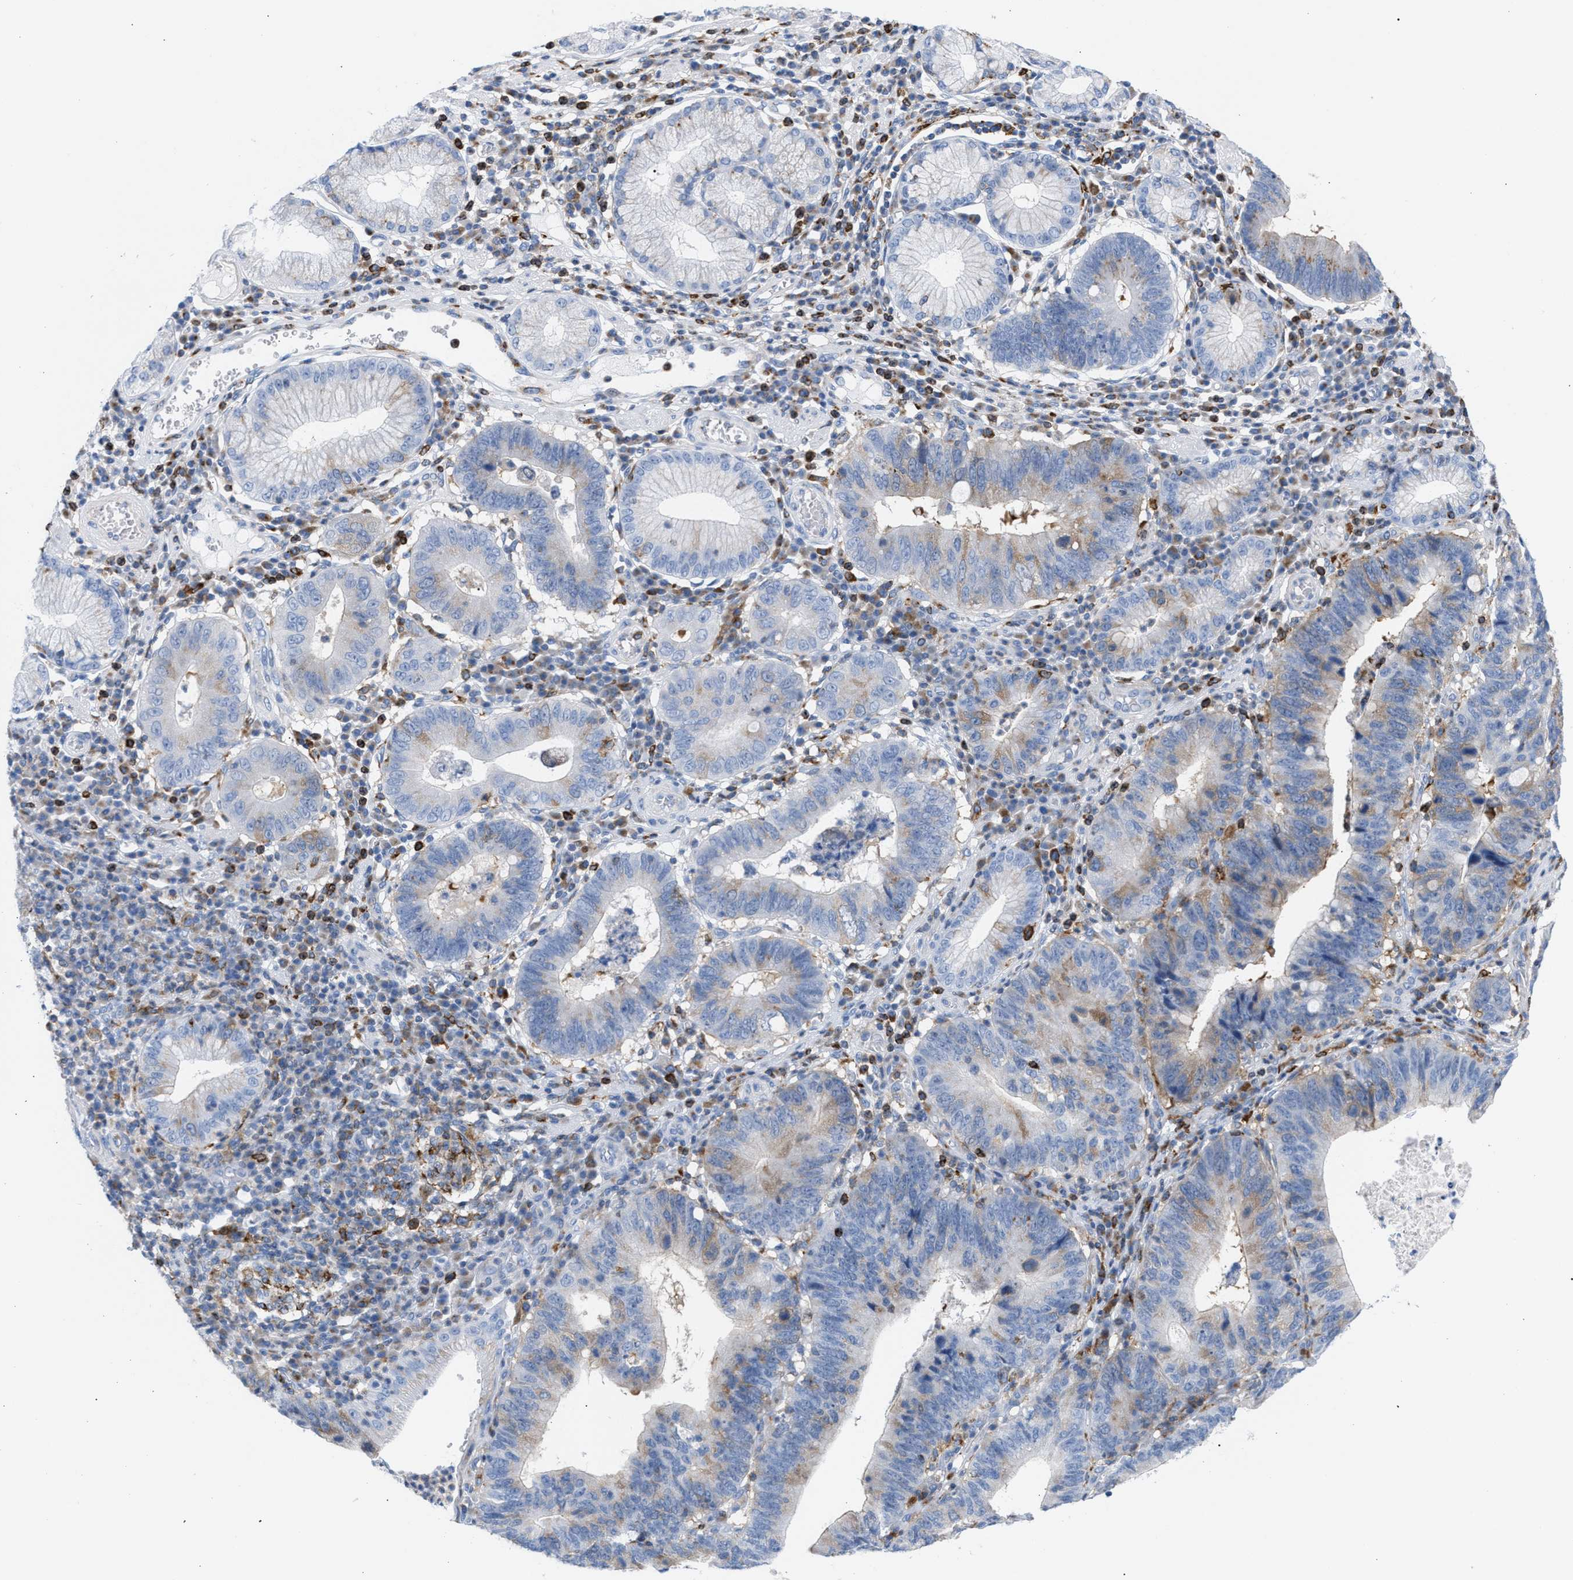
{"staining": {"intensity": "weak", "quantity": "<25%", "location": "cytoplasmic/membranous"}, "tissue": "stomach cancer", "cell_type": "Tumor cells", "image_type": "cancer", "snomed": [{"axis": "morphology", "description": "Adenocarcinoma, NOS"}, {"axis": "topography", "description": "Stomach"}], "caption": "An image of human stomach adenocarcinoma is negative for staining in tumor cells. Brightfield microscopy of IHC stained with DAB (3,3'-diaminobenzidine) (brown) and hematoxylin (blue), captured at high magnification.", "gene": "TACC3", "patient": {"sex": "male", "age": 59}}